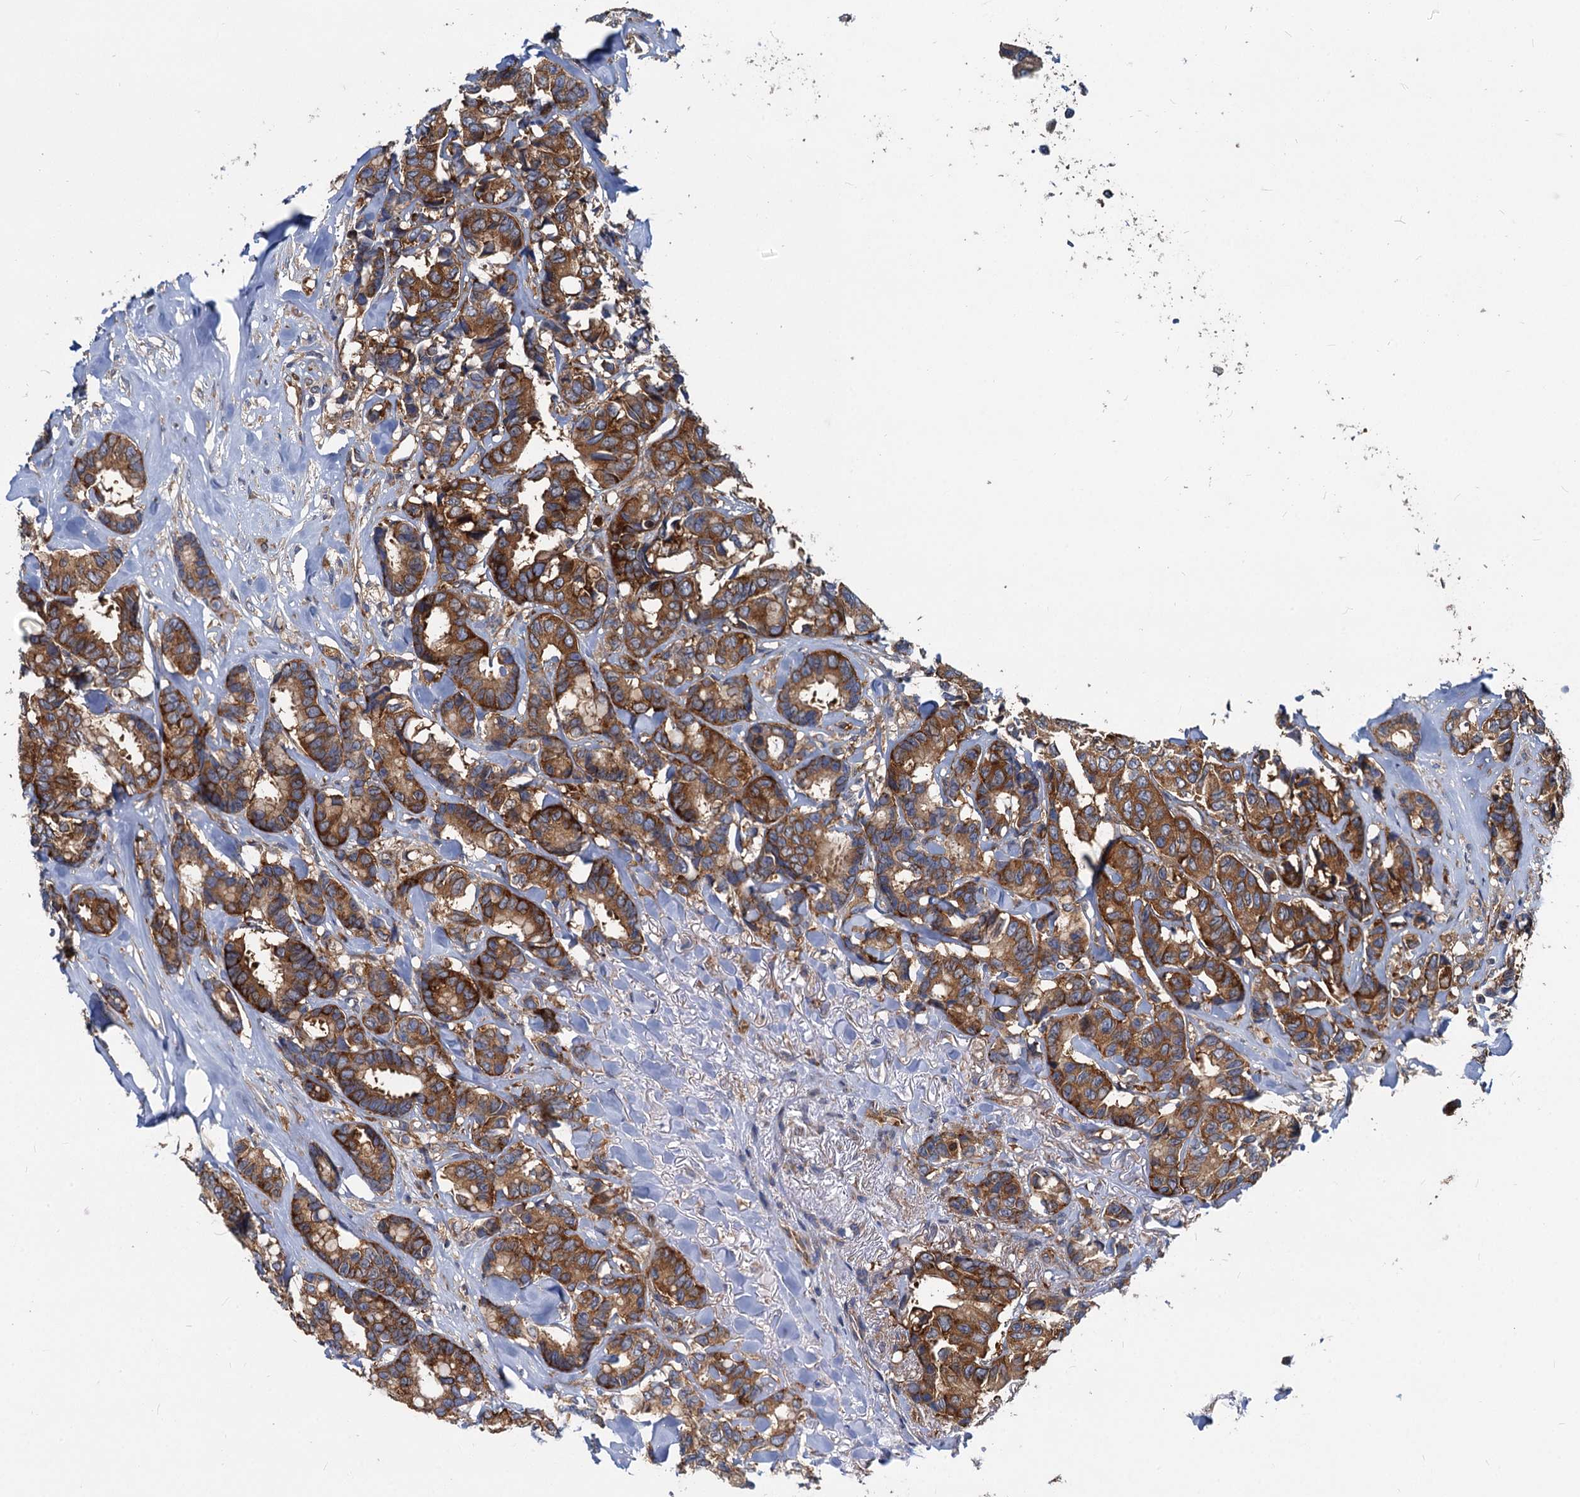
{"staining": {"intensity": "strong", "quantity": ">75%", "location": "cytoplasmic/membranous"}, "tissue": "breast cancer", "cell_type": "Tumor cells", "image_type": "cancer", "snomed": [{"axis": "morphology", "description": "Duct carcinoma"}, {"axis": "topography", "description": "Breast"}], "caption": "Breast intraductal carcinoma stained with a protein marker shows strong staining in tumor cells.", "gene": "EIF2B2", "patient": {"sex": "female", "age": 87}}